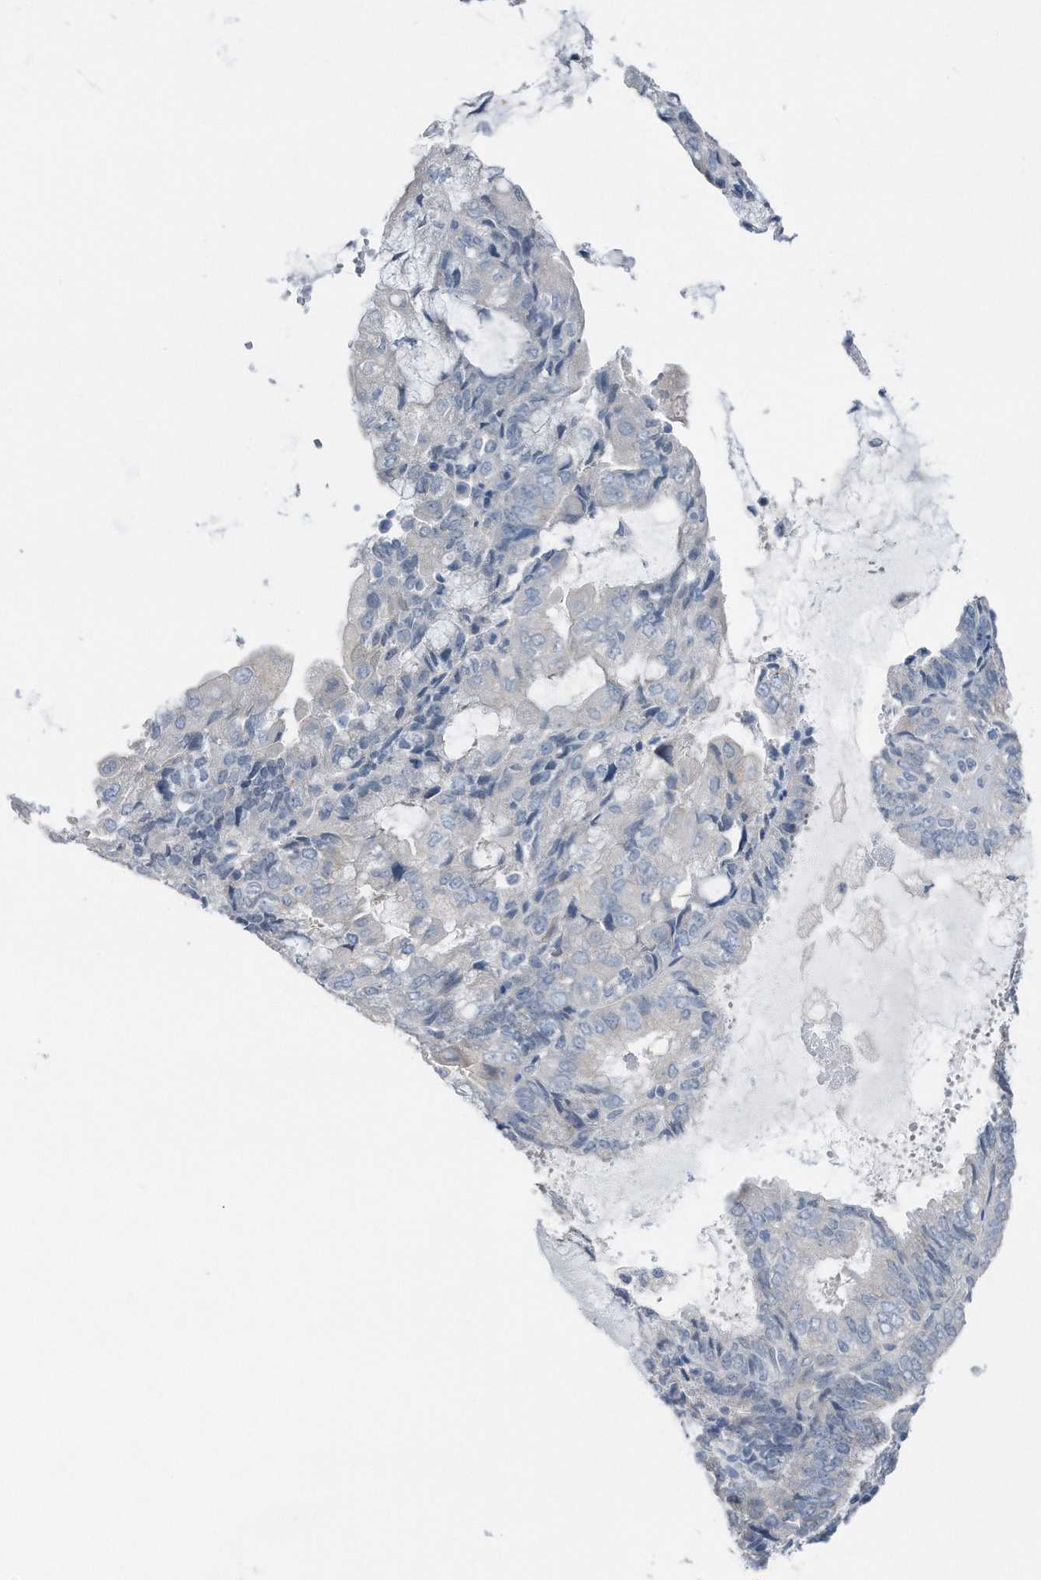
{"staining": {"intensity": "negative", "quantity": "none", "location": "none"}, "tissue": "endometrial cancer", "cell_type": "Tumor cells", "image_type": "cancer", "snomed": [{"axis": "morphology", "description": "Adenocarcinoma, NOS"}, {"axis": "topography", "description": "Endometrium"}], "caption": "IHC of endometrial adenocarcinoma demonstrates no positivity in tumor cells.", "gene": "YRDC", "patient": {"sex": "female", "age": 81}}